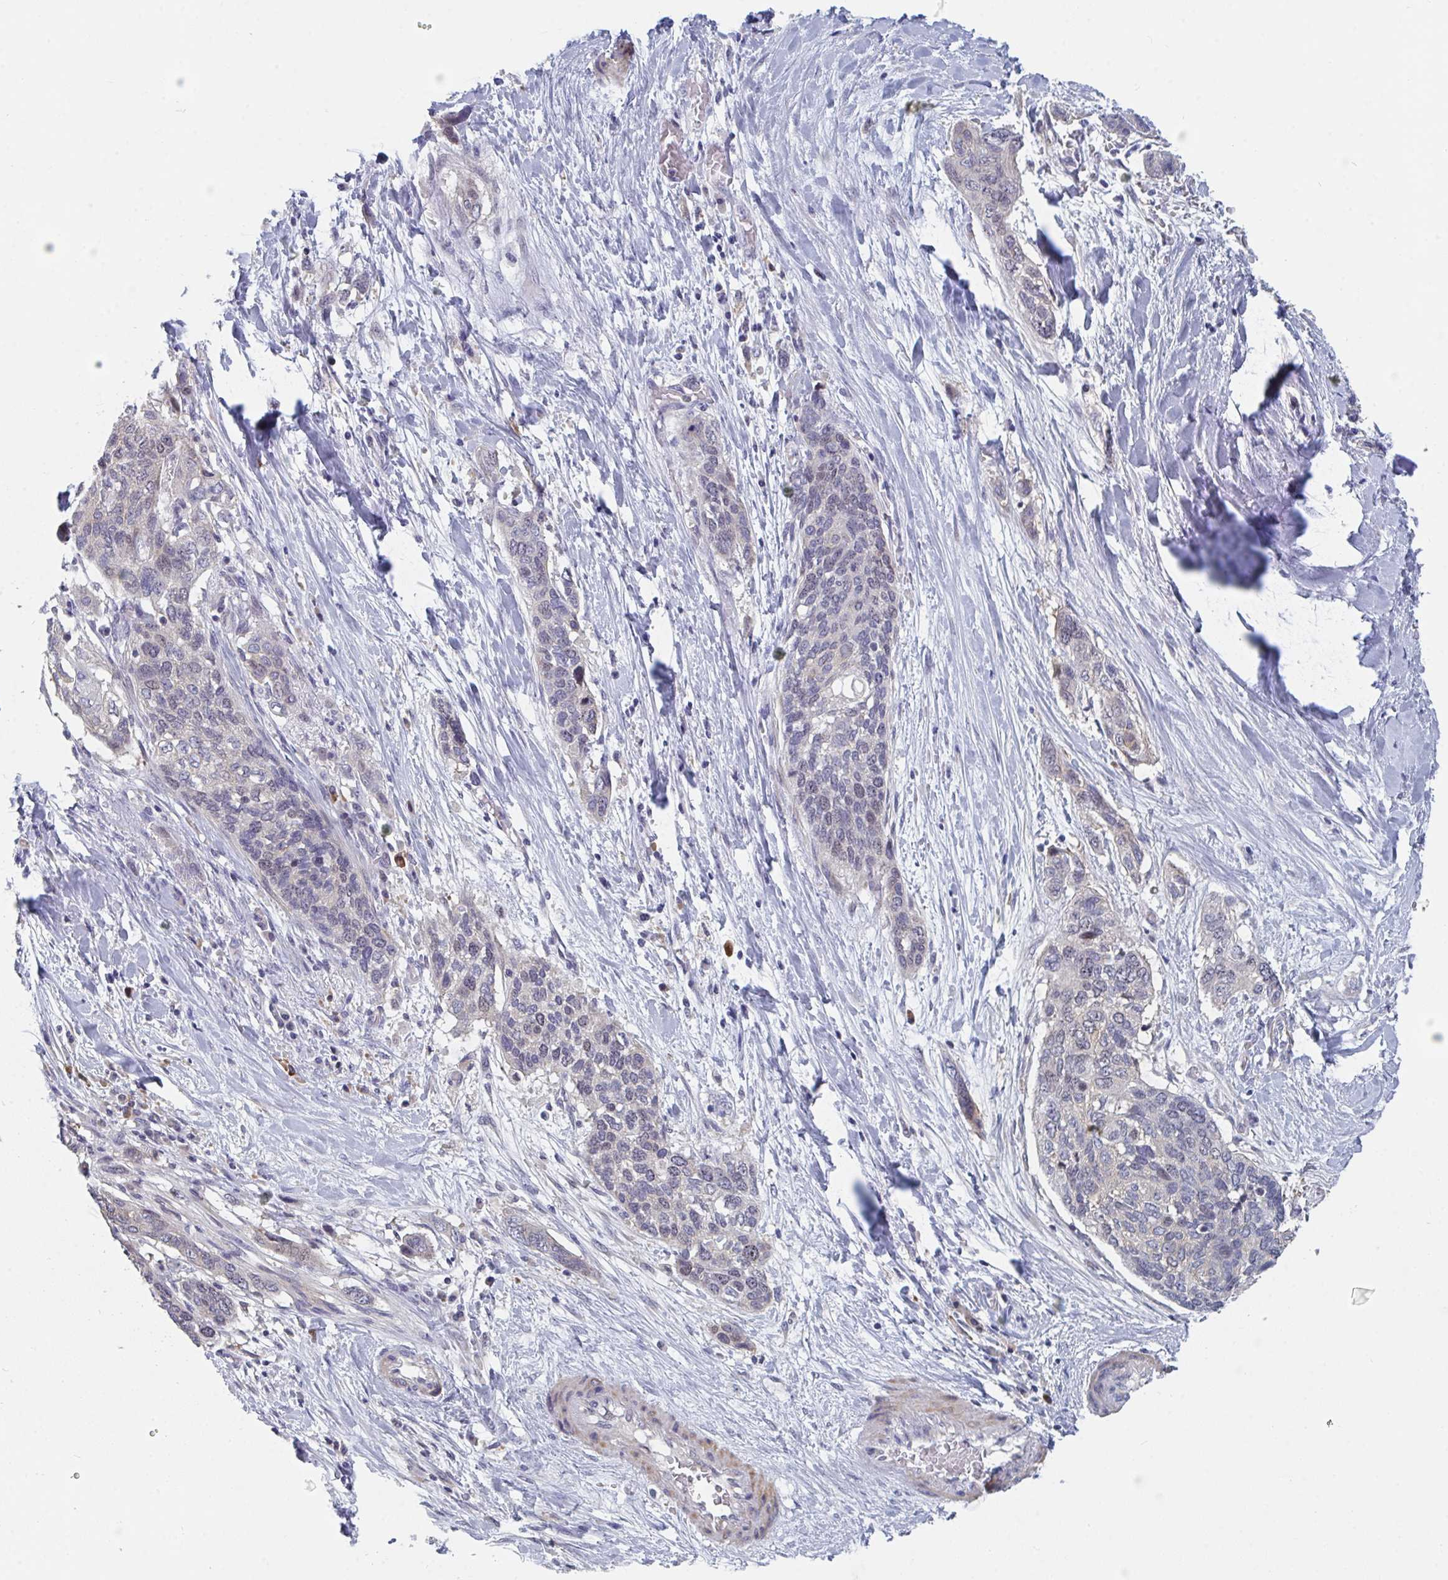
{"staining": {"intensity": "weak", "quantity": "<25%", "location": "cytoplasmic/membranous,nuclear"}, "tissue": "lung cancer", "cell_type": "Tumor cells", "image_type": "cancer", "snomed": [{"axis": "morphology", "description": "Squamous cell carcinoma, NOS"}, {"axis": "morphology", "description": "Squamous cell carcinoma, metastatic, NOS"}, {"axis": "topography", "description": "Lymph node"}, {"axis": "topography", "description": "Lung"}], "caption": "Immunohistochemistry (IHC) micrograph of neoplastic tissue: lung cancer stained with DAB (3,3'-diaminobenzidine) displays no significant protein positivity in tumor cells. (Brightfield microscopy of DAB IHC at high magnification).", "gene": "CENPT", "patient": {"sex": "male", "age": 41}}